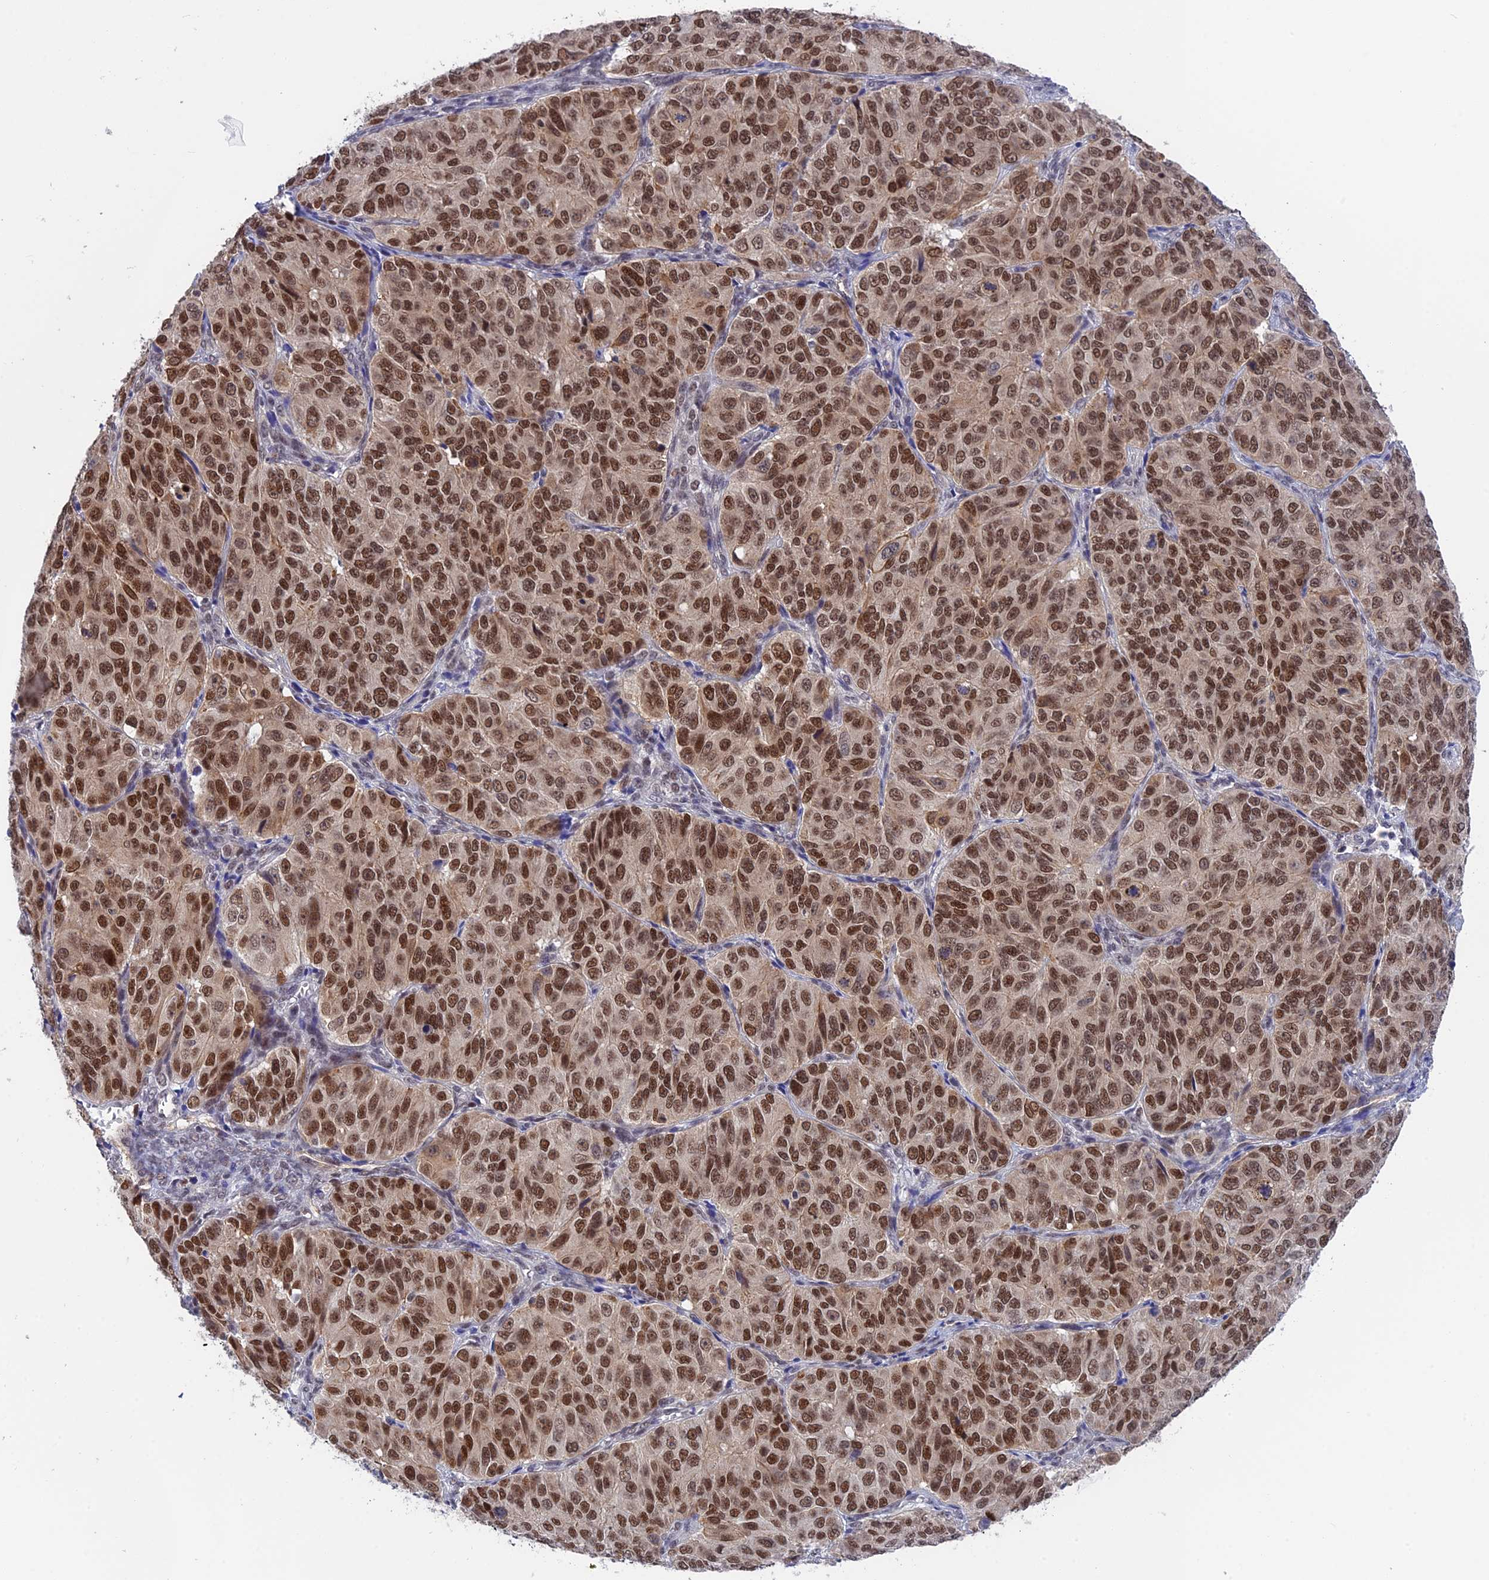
{"staining": {"intensity": "moderate", "quantity": ">75%", "location": "nuclear"}, "tissue": "ovarian cancer", "cell_type": "Tumor cells", "image_type": "cancer", "snomed": [{"axis": "morphology", "description": "Carcinoma, endometroid"}, {"axis": "topography", "description": "Ovary"}], "caption": "Immunohistochemical staining of endometroid carcinoma (ovarian) displays moderate nuclear protein expression in about >75% of tumor cells. (DAB IHC, brown staining for protein, blue staining for nuclei).", "gene": "TCEA1", "patient": {"sex": "female", "age": 51}}